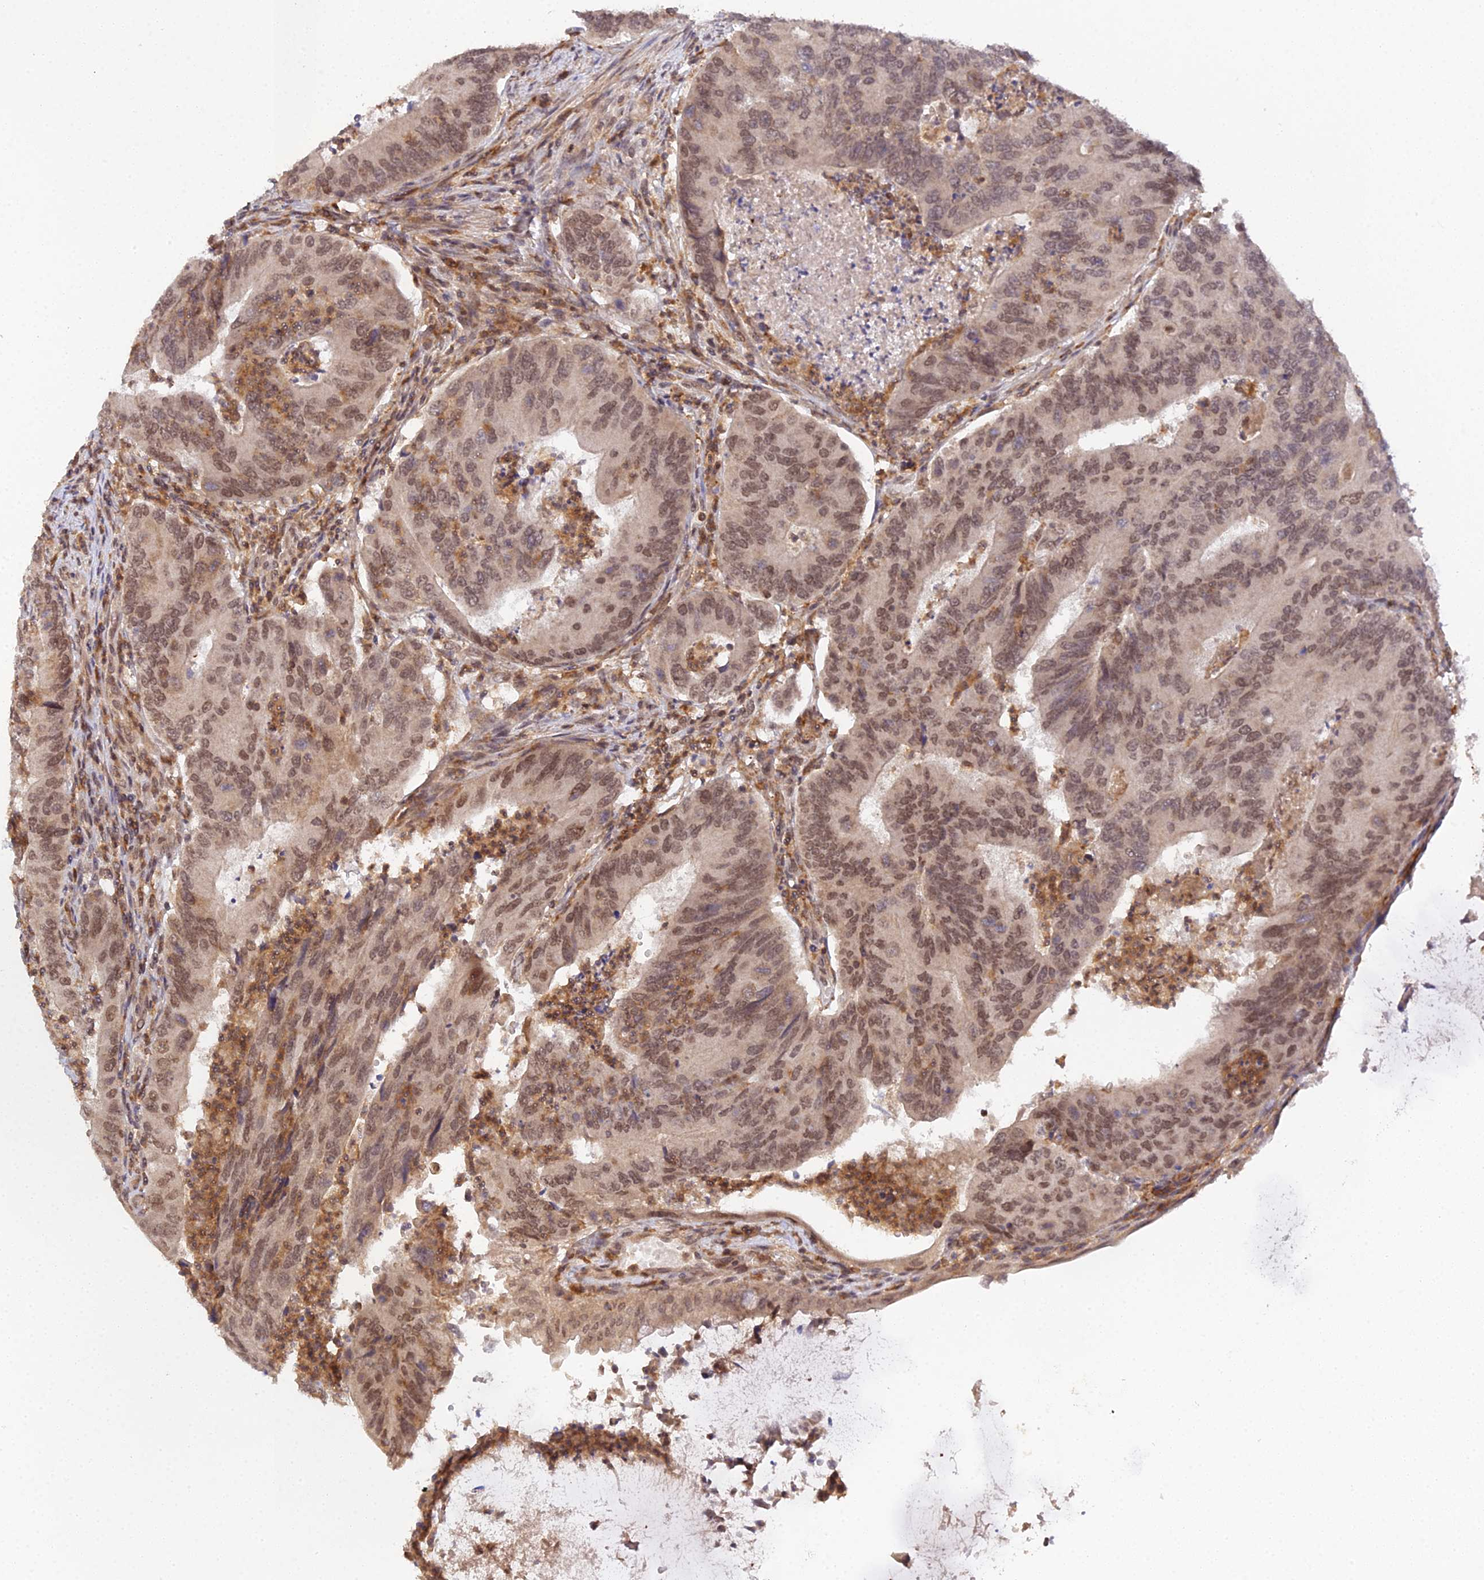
{"staining": {"intensity": "moderate", "quantity": ">75%", "location": "nuclear"}, "tissue": "colorectal cancer", "cell_type": "Tumor cells", "image_type": "cancer", "snomed": [{"axis": "morphology", "description": "Adenocarcinoma, NOS"}, {"axis": "topography", "description": "Colon"}], "caption": "Tumor cells exhibit medium levels of moderate nuclear staining in about >75% of cells in colorectal cancer (adenocarcinoma). (IHC, brightfield microscopy, high magnification).", "gene": "TPRX1", "patient": {"sex": "female", "age": 67}}